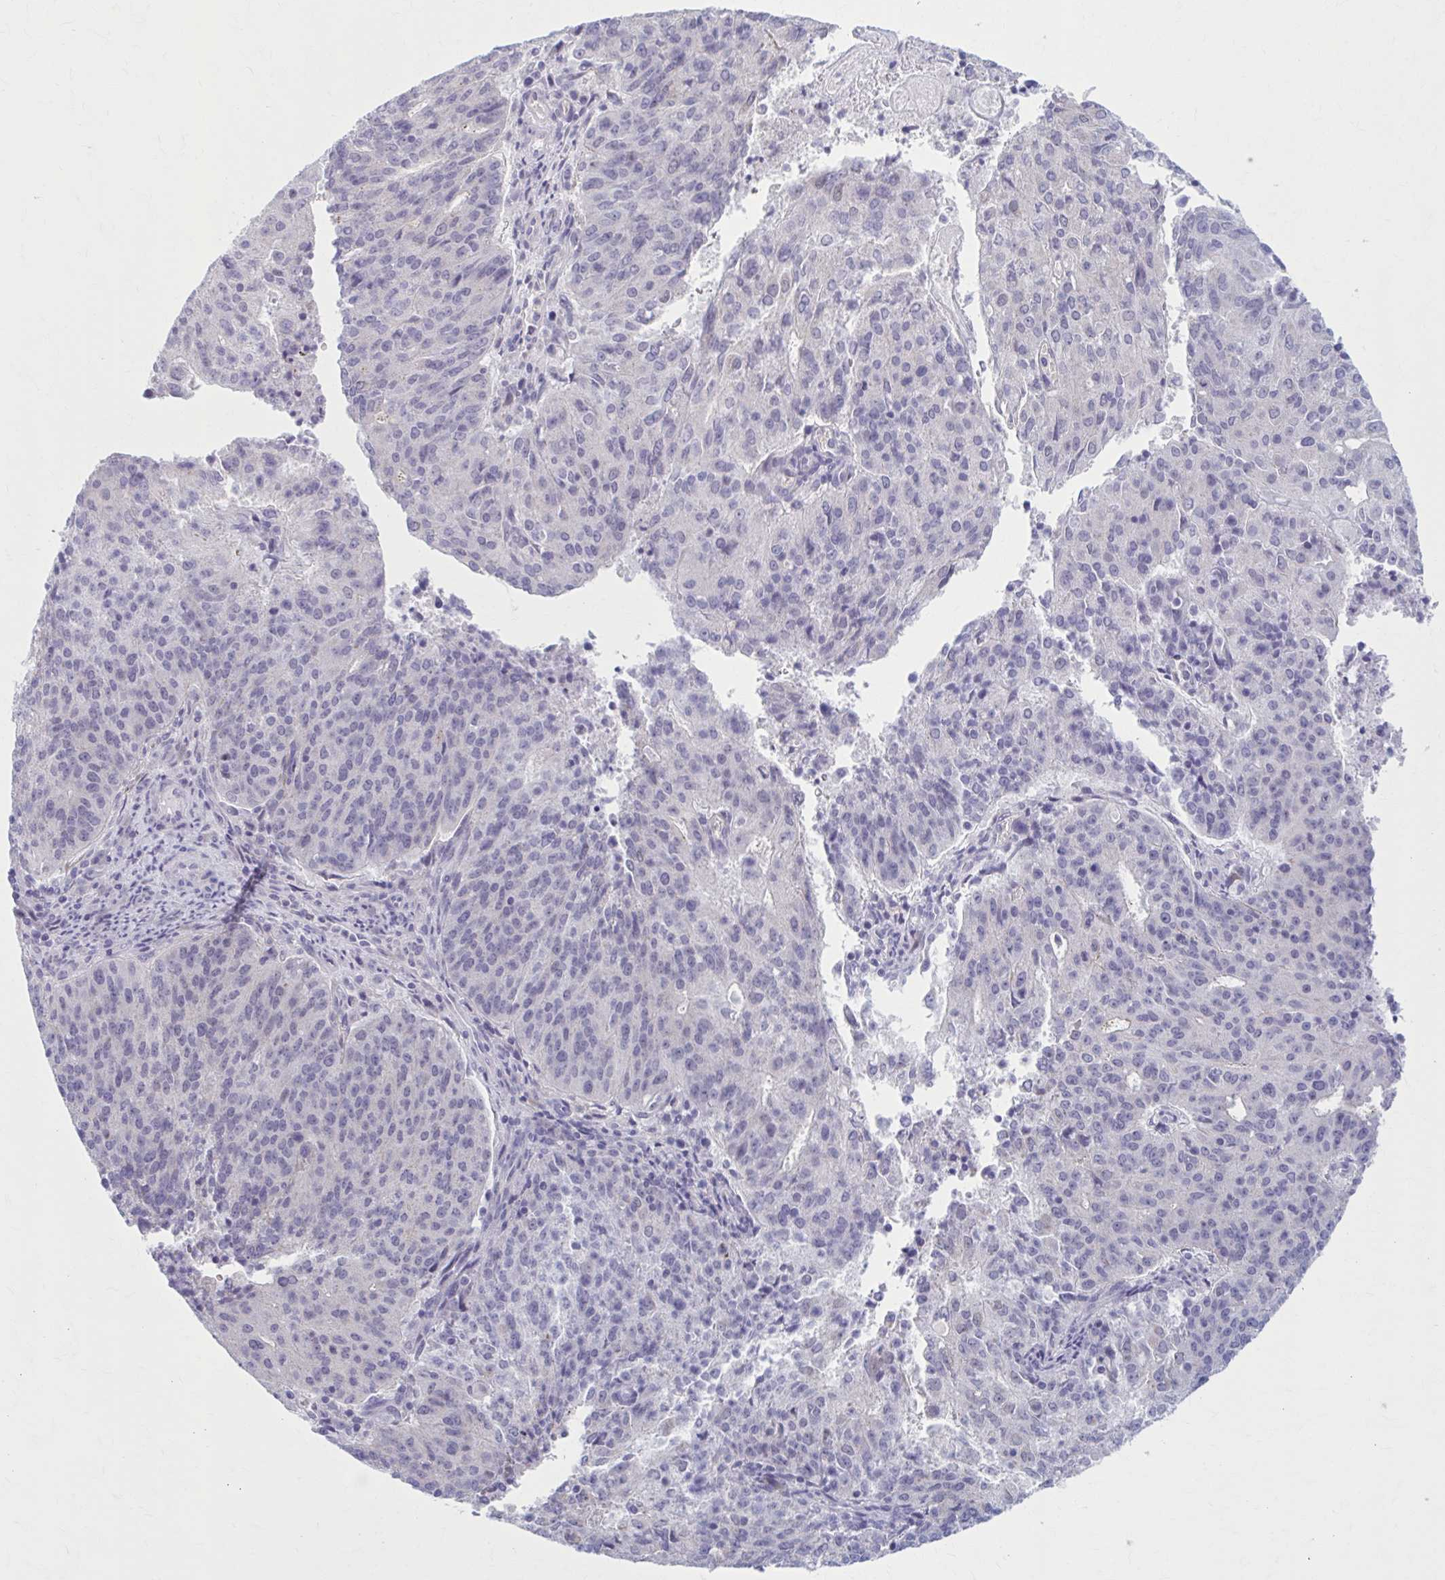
{"staining": {"intensity": "negative", "quantity": "none", "location": "none"}, "tissue": "endometrial cancer", "cell_type": "Tumor cells", "image_type": "cancer", "snomed": [{"axis": "morphology", "description": "Adenocarcinoma, NOS"}, {"axis": "topography", "description": "Endometrium"}], "caption": "IHC image of human endometrial adenocarcinoma stained for a protein (brown), which shows no expression in tumor cells.", "gene": "CCDC105", "patient": {"sex": "female", "age": 82}}